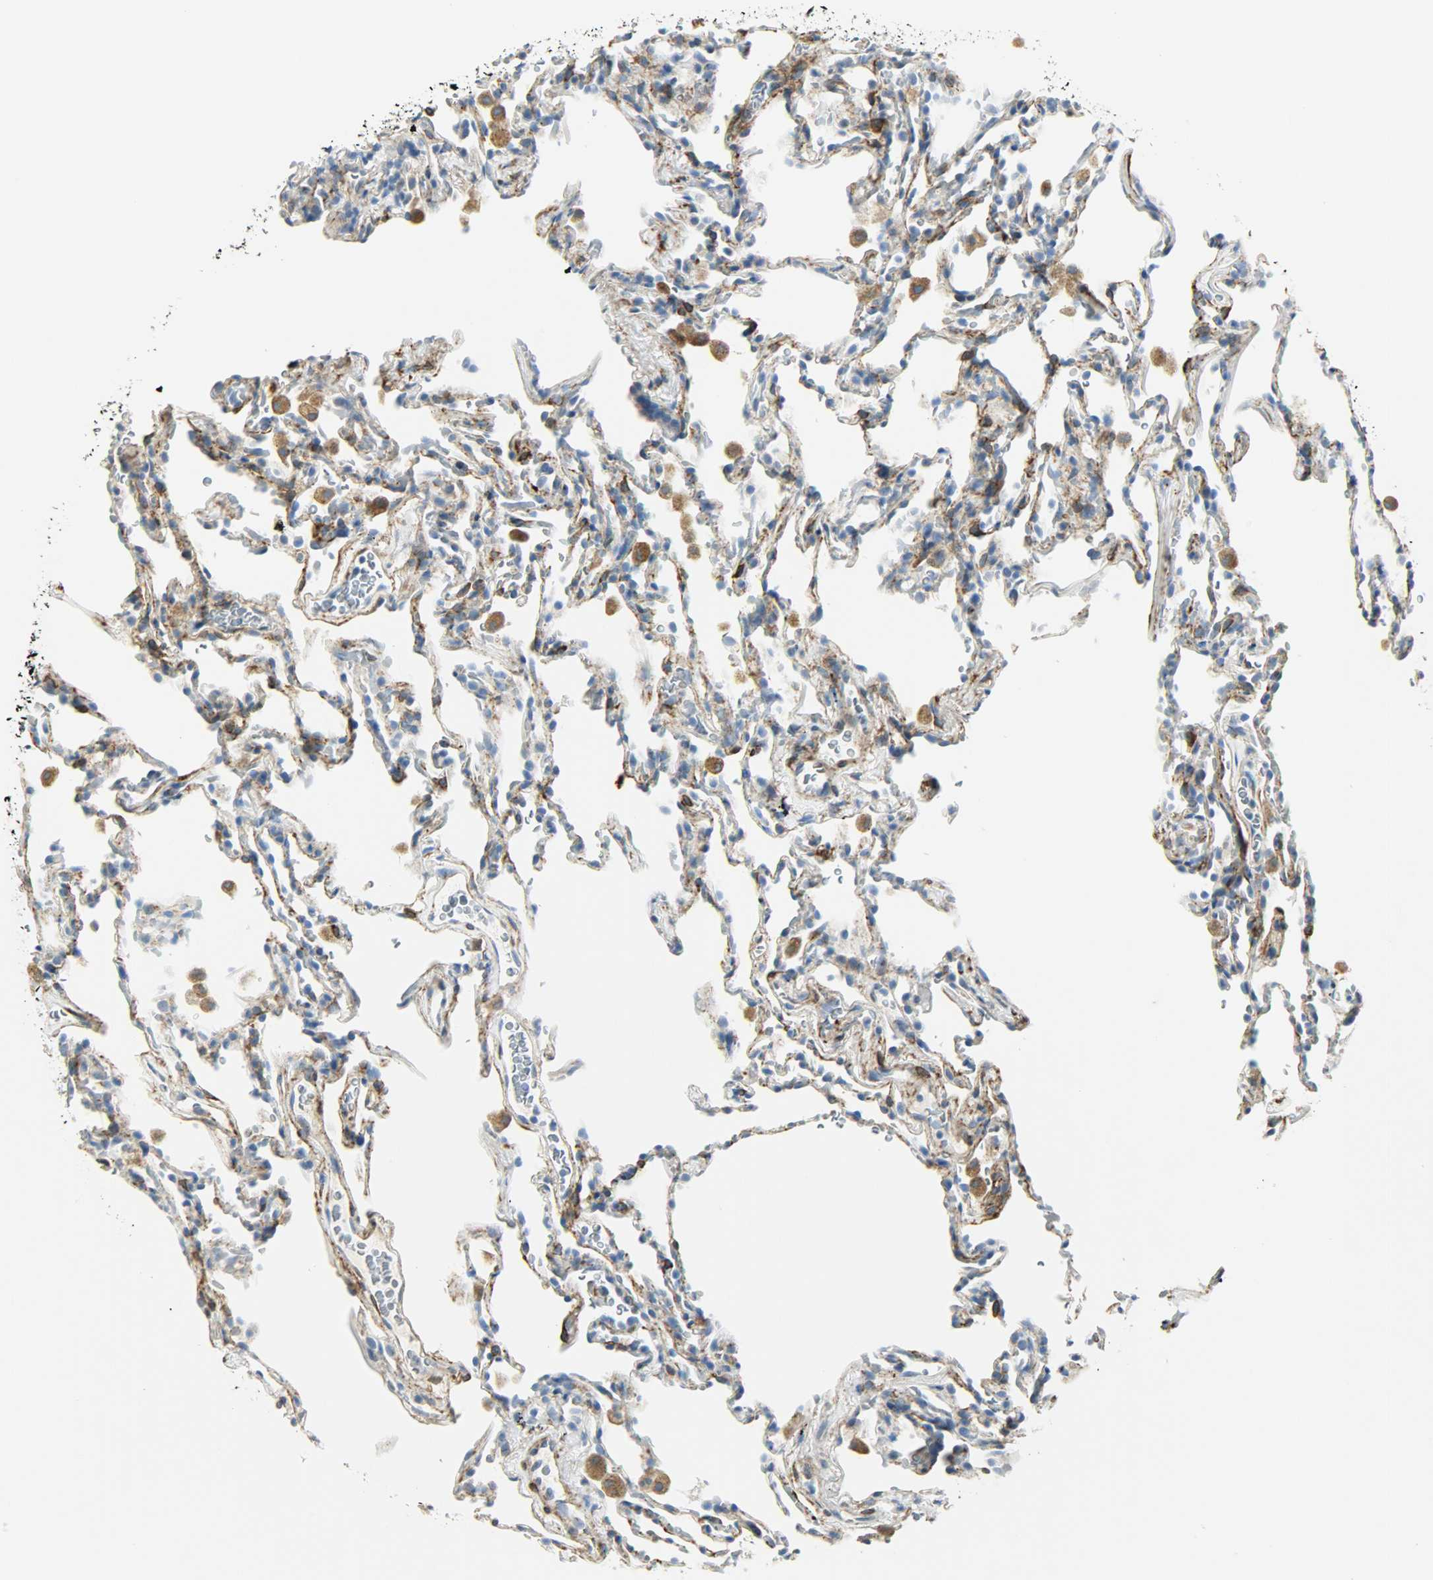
{"staining": {"intensity": "moderate", "quantity": ">75%", "location": "cytoplasmic/membranous"}, "tissue": "lung", "cell_type": "Alveolar cells", "image_type": "normal", "snomed": [{"axis": "morphology", "description": "Normal tissue, NOS"}, {"axis": "morphology", "description": "Soft tissue tumor metastatic"}, {"axis": "topography", "description": "Lung"}], "caption": "Immunohistochemical staining of unremarkable human lung demonstrates moderate cytoplasmic/membranous protein expression in about >75% of alveolar cells. (DAB (3,3'-diaminobenzidine) IHC with brightfield microscopy, high magnification).", "gene": "PKD2", "patient": {"sex": "male", "age": 59}}